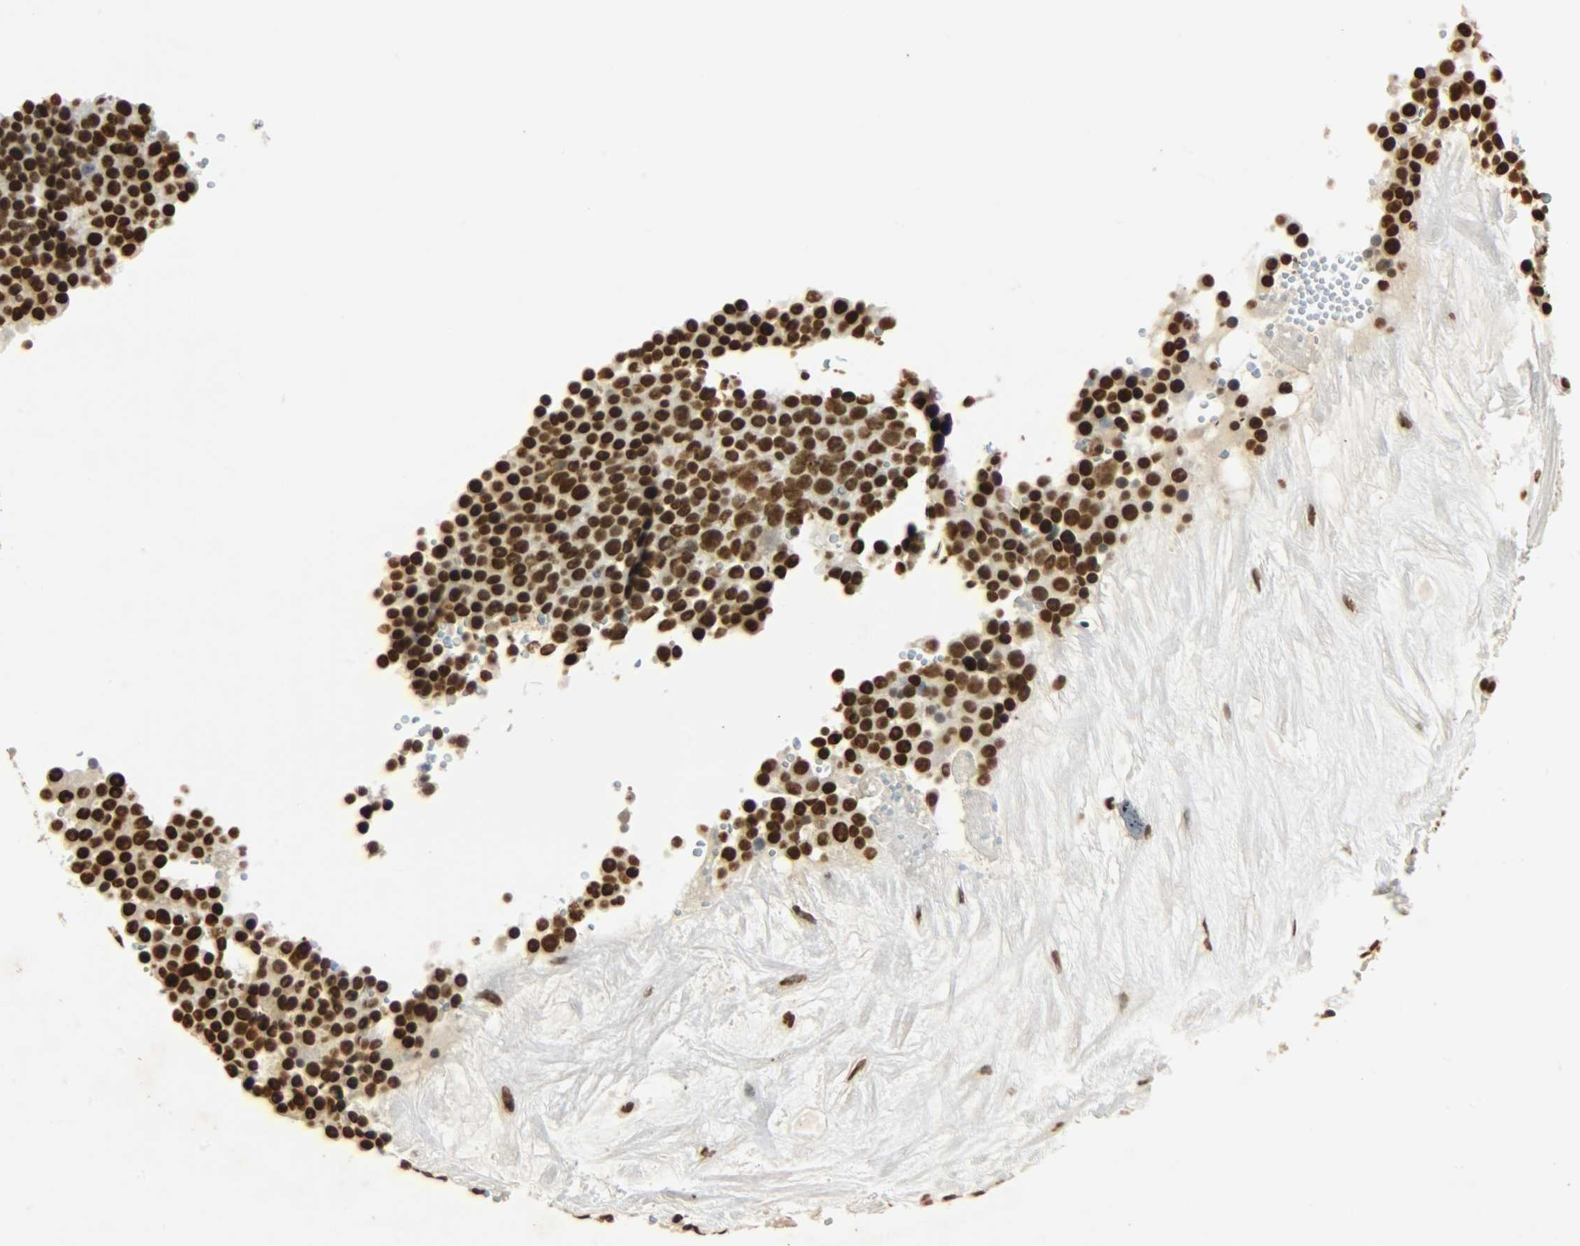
{"staining": {"intensity": "strong", "quantity": ">75%", "location": "nuclear"}, "tissue": "testis cancer", "cell_type": "Tumor cells", "image_type": "cancer", "snomed": [{"axis": "morphology", "description": "Seminoma, NOS"}, {"axis": "topography", "description": "Testis"}], "caption": "Protein expression analysis of human seminoma (testis) reveals strong nuclear expression in approximately >75% of tumor cells.", "gene": "KHDRBS1", "patient": {"sex": "male", "age": 71}}